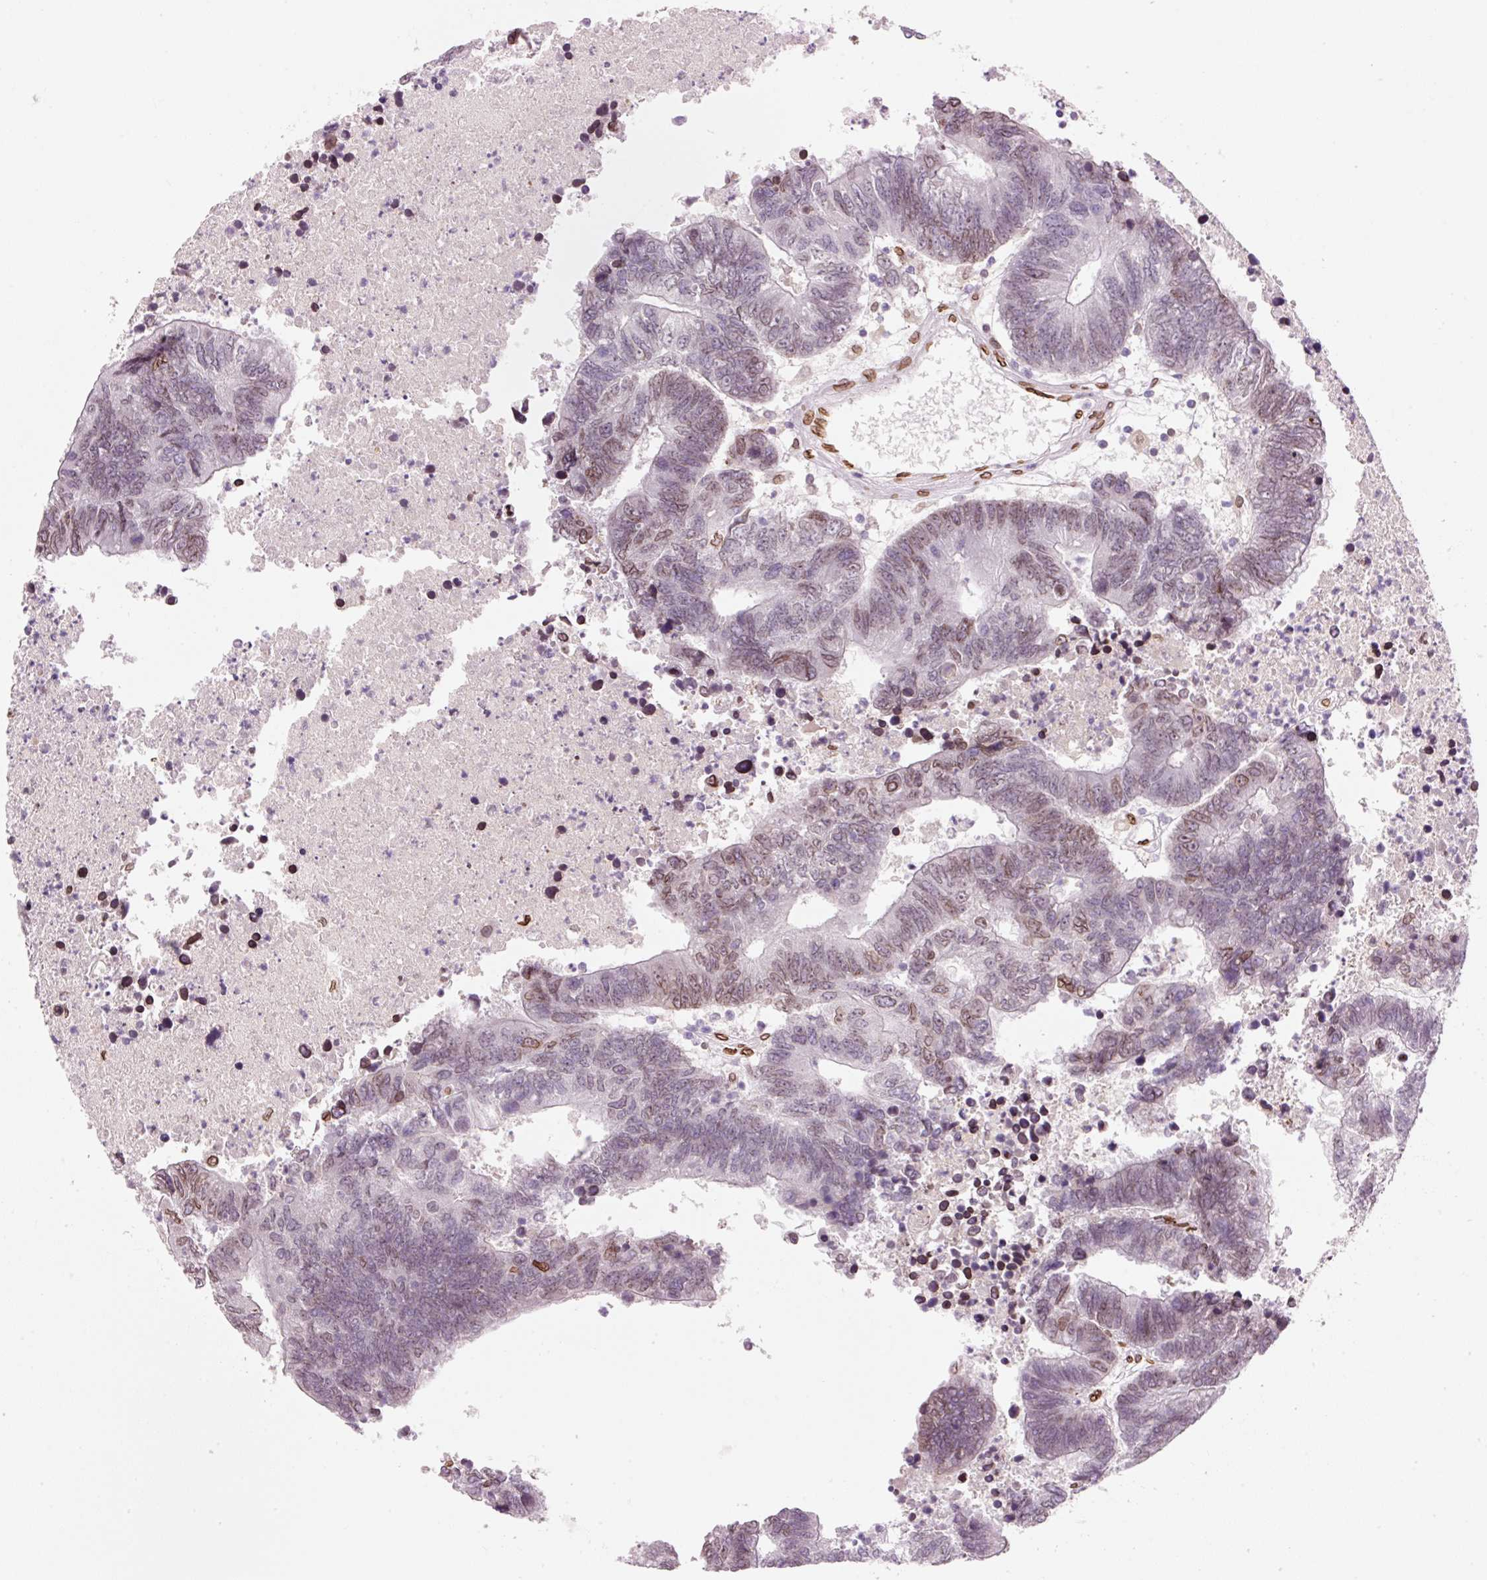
{"staining": {"intensity": "moderate", "quantity": "<25%", "location": "cytoplasmic/membranous,nuclear"}, "tissue": "colorectal cancer", "cell_type": "Tumor cells", "image_type": "cancer", "snomed": [{"axis": "morphology", "description": "Adenocarcinoma, NOS"}, {"axis": "topography", "description": "Colon"}], "caption": "Immunohistochemistry photomicrograph of colorectal cancer (adenocarcinoma) stained for a protein (brown), which exhibits low levels of moderate cytoplasmic/membranous and nuclear positivity in approximately <25% of tumor cells.", "gene": "ZNF224", "patient": {"sex": "female", "age": 48}}